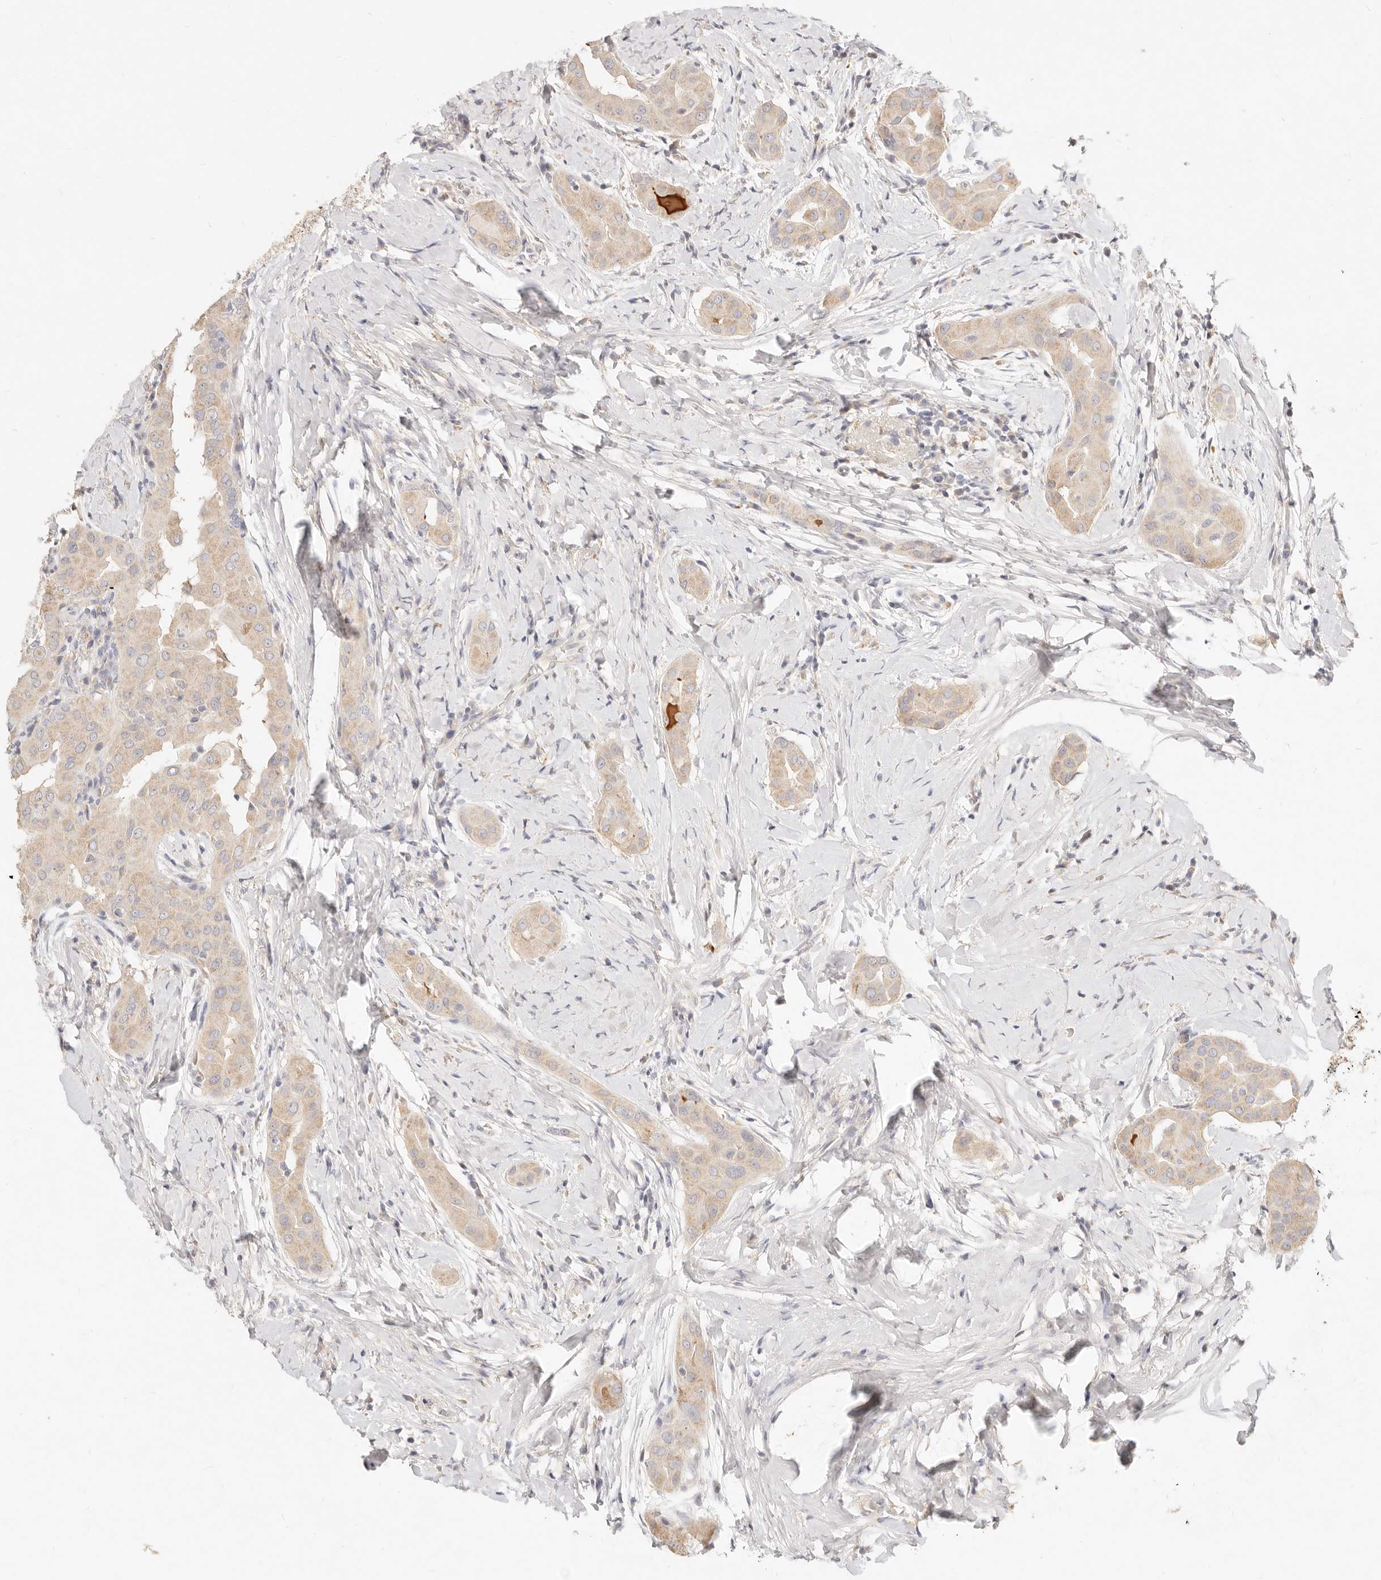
{"staining": {"intensity": "weak", "quantity": "25%-75%", "location": "cytoplasmic/membranous"}, "tissue": "thyroid cancer", "cell_type": "Tumor cells", "image_type": "cancer", "snomed": [{"axis": "morphology", "description": "Papillary adenocarcinoma, NOS"}, {"axis": "topography", "description": "Thyroid gland"}], "caption": "A low amount of weak cytoplasmic/membranous staining is present in about 25%-75% of tumor cells in thyroid cancer (papillary adenocarcinoma) tissue. Immunohistochemistry (ihc) stains the protein of interest in brown and the nuclei are stained blue.", "gene": "ACOX1", "patient": {"sex": "male", "age": 33}}